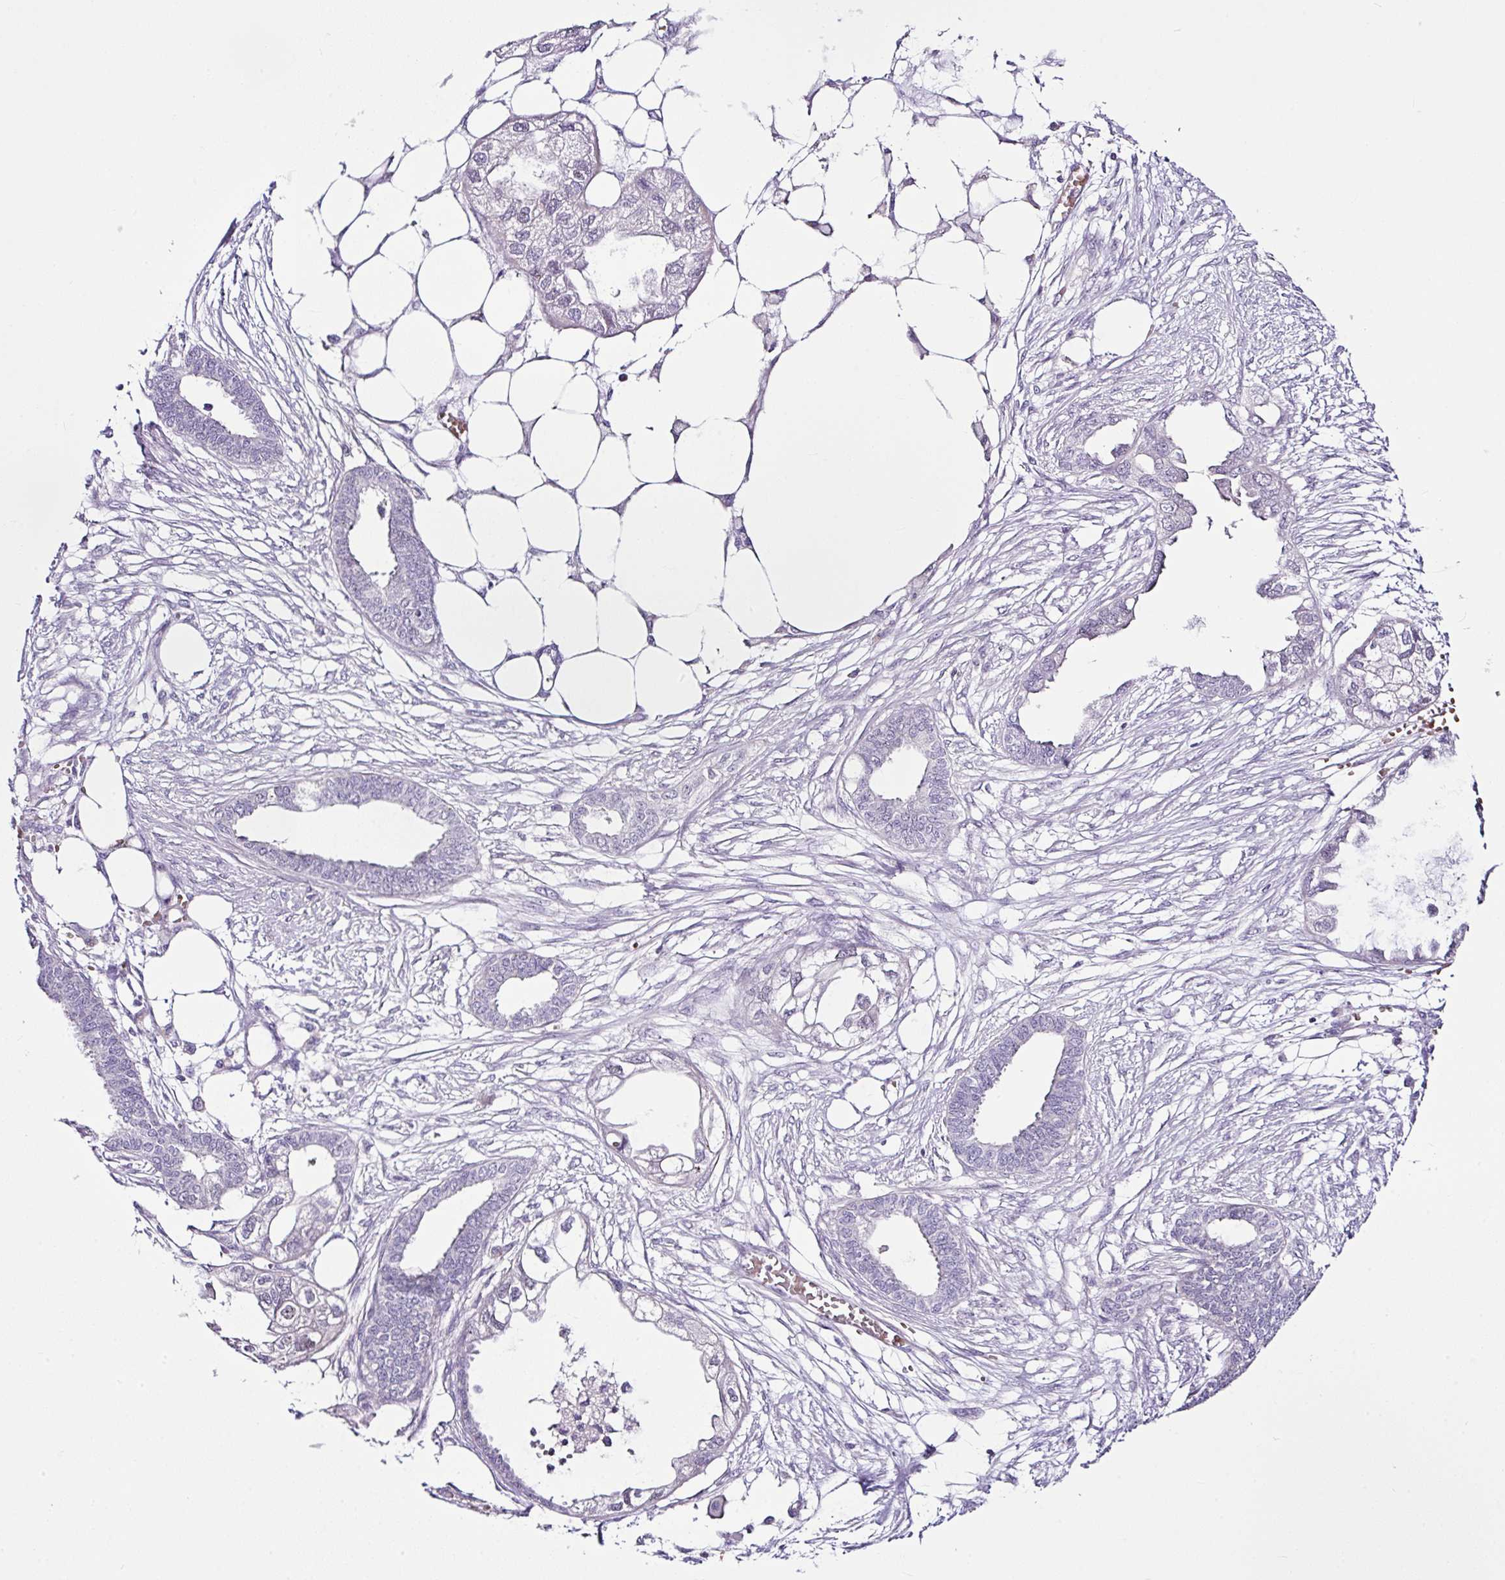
{"staining": {"intensity": "weak", "quantity": "<25%", "location": "nuclear"}, "tissue": "endometrial cancer", "cell_type": "Tumor cells", "image_type": "cancer", "snomed": [{"axis": "morphology", "description": "Adenocarcinoma, NOS"}, {"axis": "morphology", "description": "Adenocarcinoma, metastatic, NOS"}, {"axis": "topography", "description": "Adipose tissue"}, {"axis": "topography", "description": "Endometrium"}], "caption": "DAB immunohistochemical staining of metastatic adenocarcinoma (endometrial) demonstrates no significant staining in tumor cells. (Stains: DAB (3,3'-diaminobenzidine) IHC with hematoxylin counter stain, Microscopy: brightfield microscopy at high magnification).", "gene": "D2HGDH", "patient": {"sex": "female", "age": 67}}